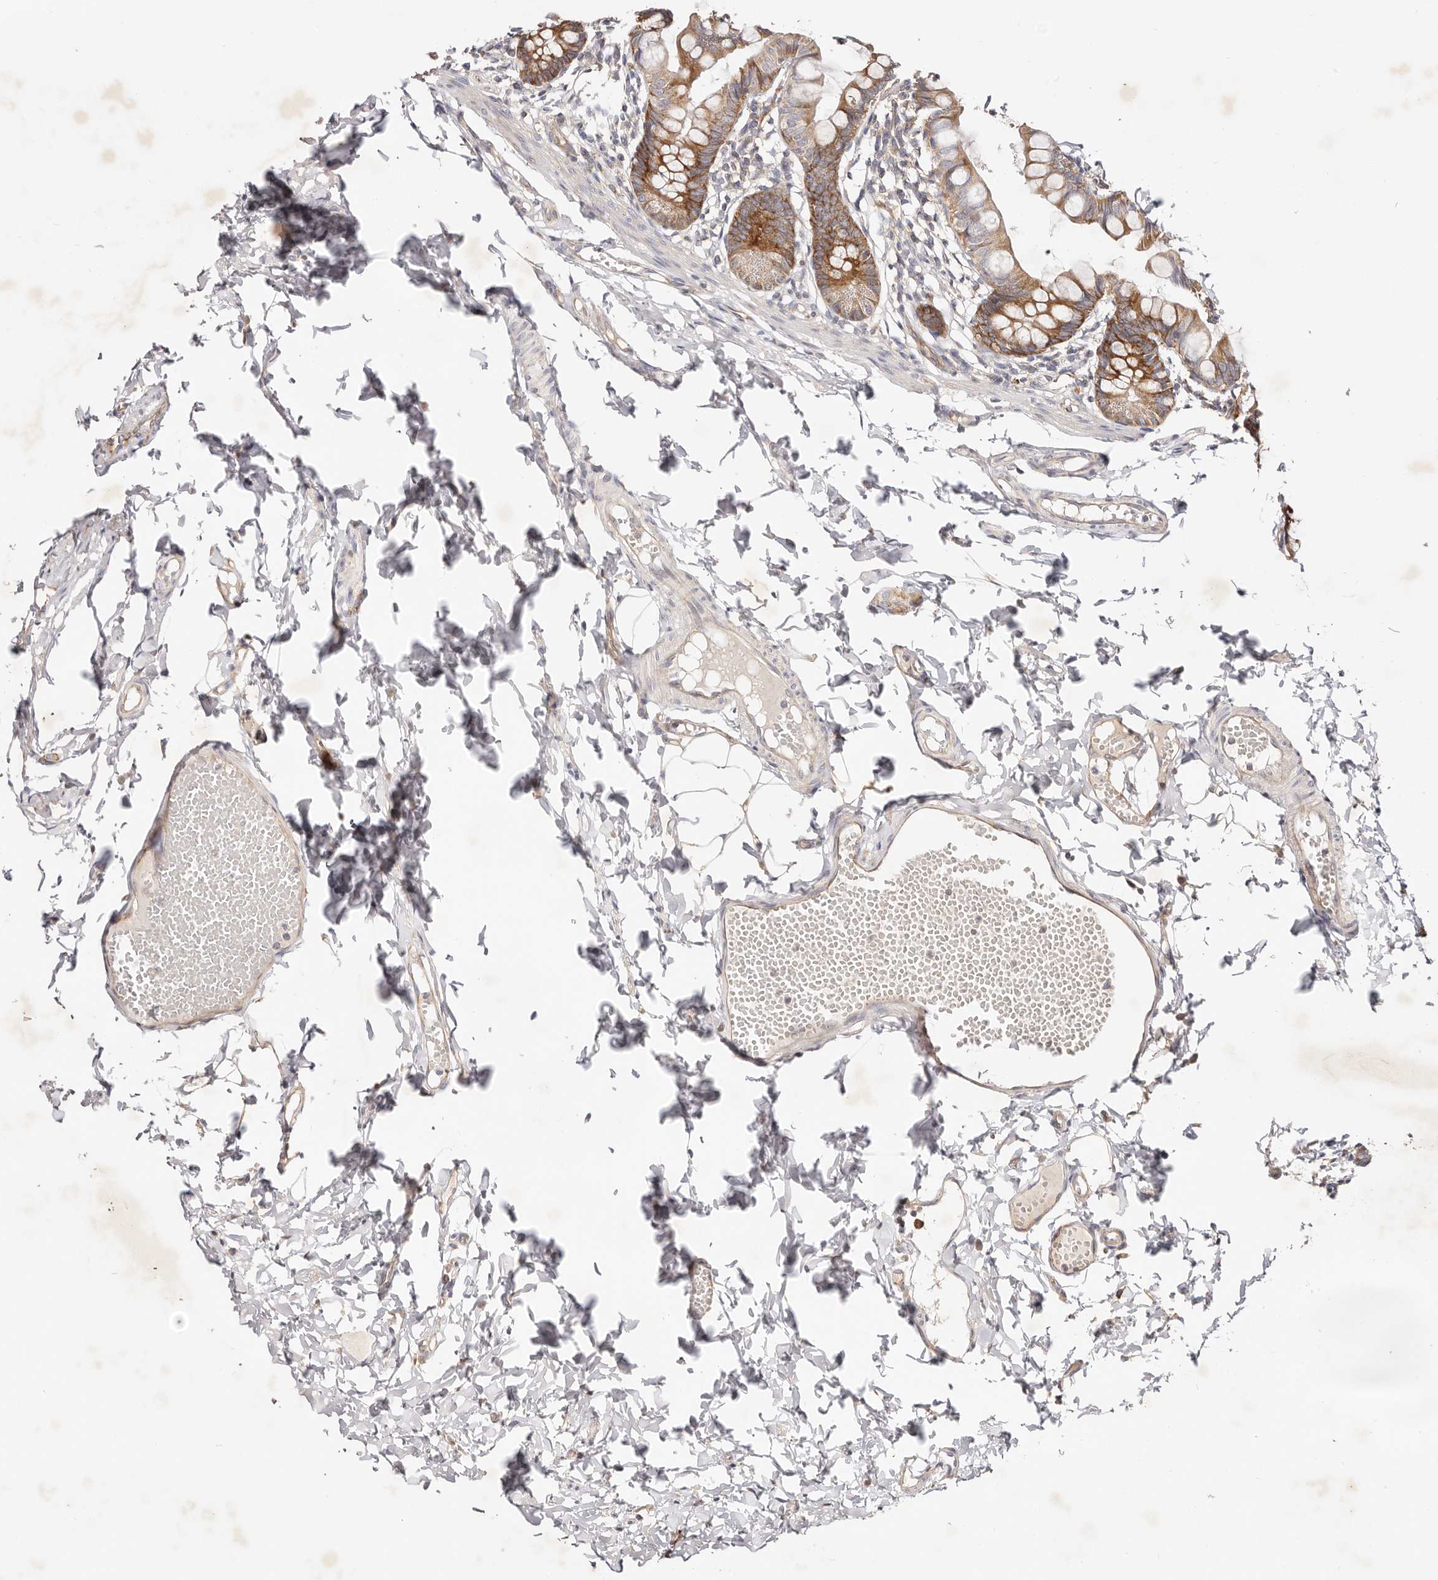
{"staining": {"intensity": "strong", "quantity": ">75%", "location": "cytoplasmic/membranous"}, "tissue": "small intestine", "cell_type": "Glandular cells", "image_type": "normal", "snomed": [{"axis": "morphology", "description": "Normal tissue, NOS"}, {"axis": "topography", "description": "Small intestine"}], "caption": "This is a histology image of IHC staining of unremarkable small intestine, which shows strong staining in the cytoplasmic/membranous of glandular cells.", "gene": "GNA13", "patient": {"sex": "male", "age": 7}}